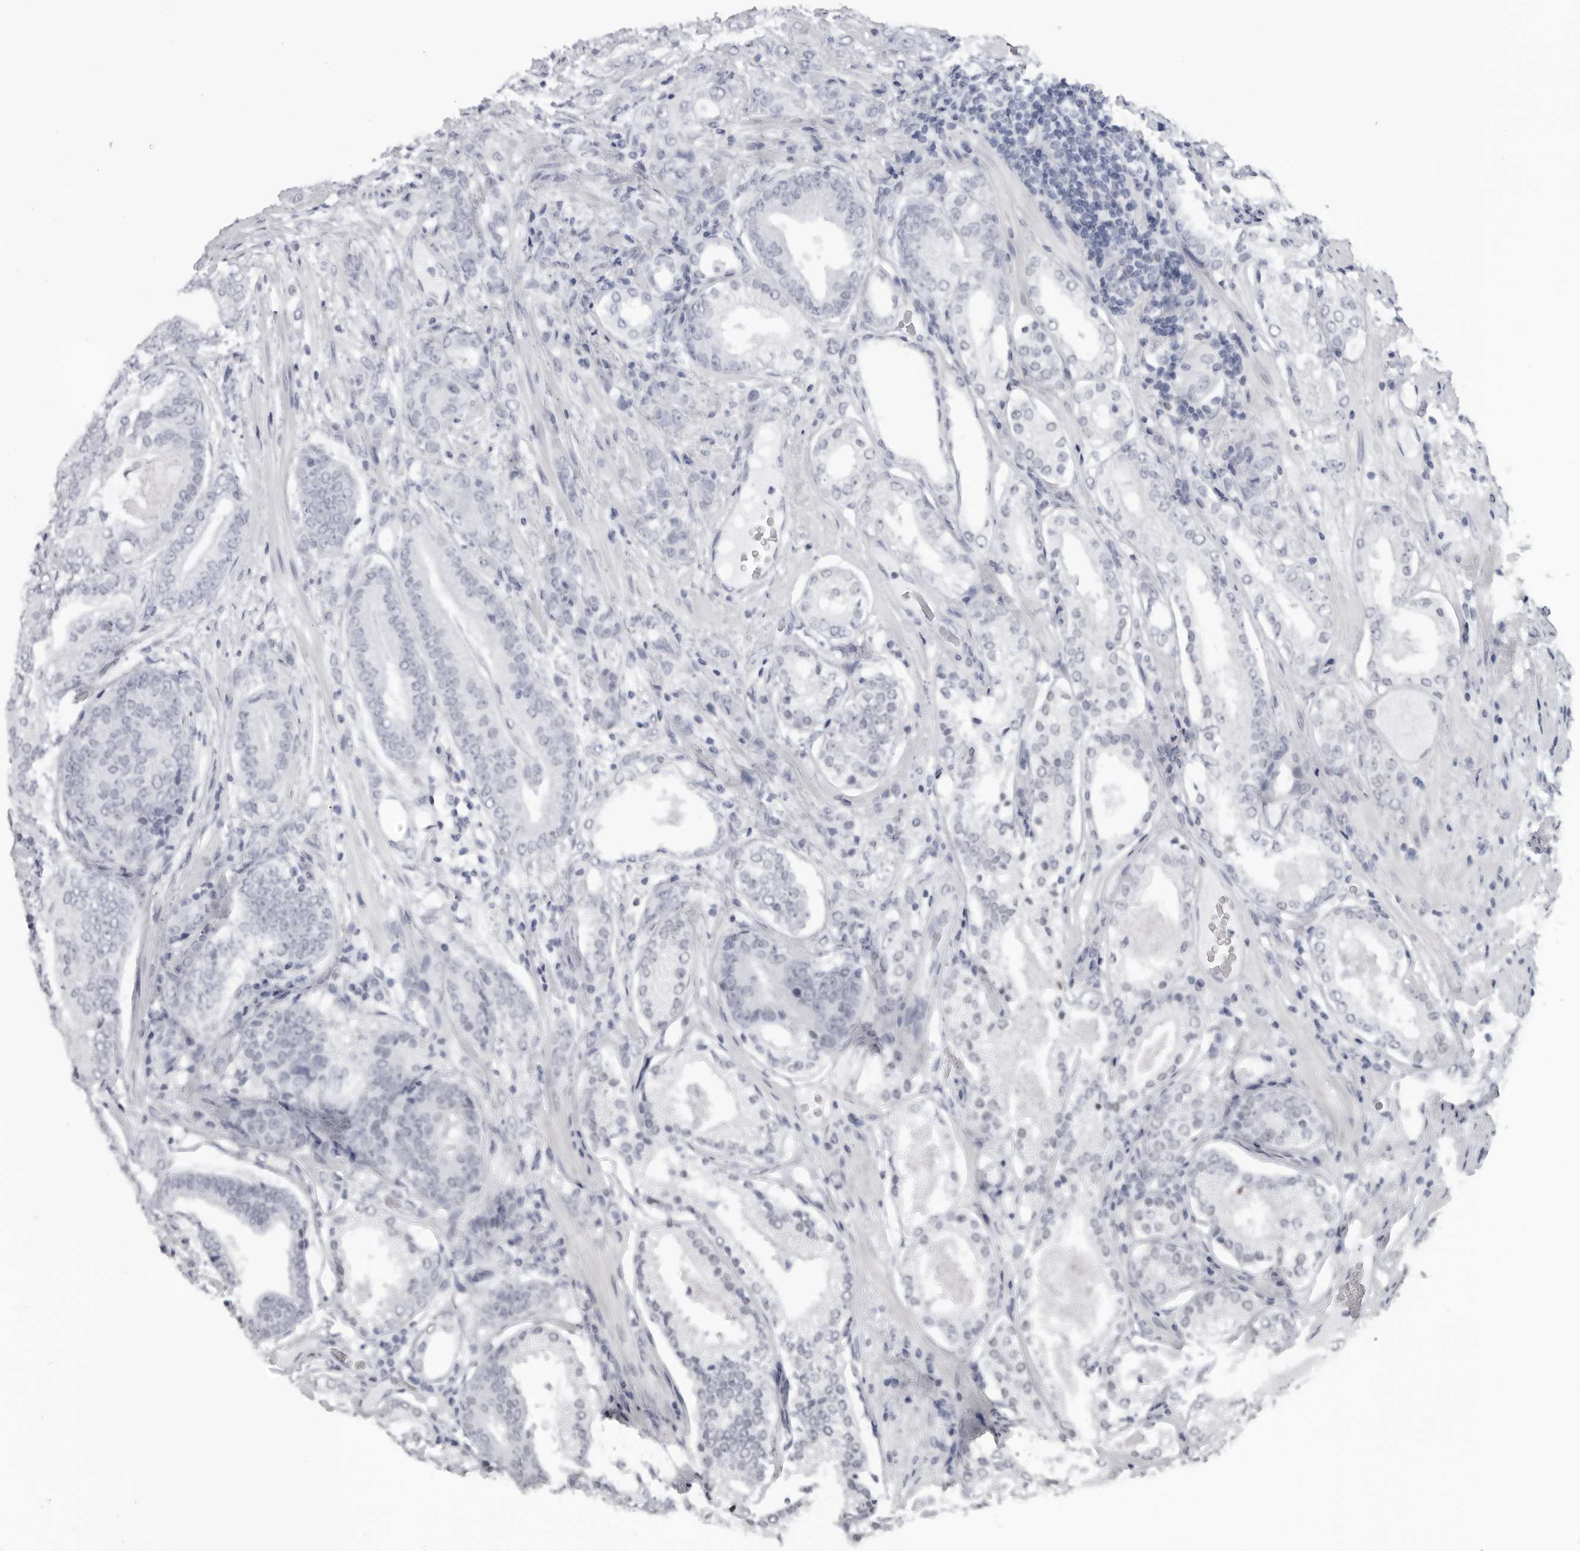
{"staining": {"intensity": "negative", "quantity": "none", "location": "none"}, "tissue": "prostate cancer", "cell_type": "Tumor cells", "image_type": "cancer", "snomed": [{"axis": "morphology", "description": "Adenocarcinoma, High grade"}, {"axis": "topography", "description": "Prostate"}], "caption": "Human prostate high-grade adenocarcinoma stained for a protein using immunohistochemistry reveals no expression in tumor cells.", "gene": "ESPN", "patient": {"sex": "male", "age": 57}}